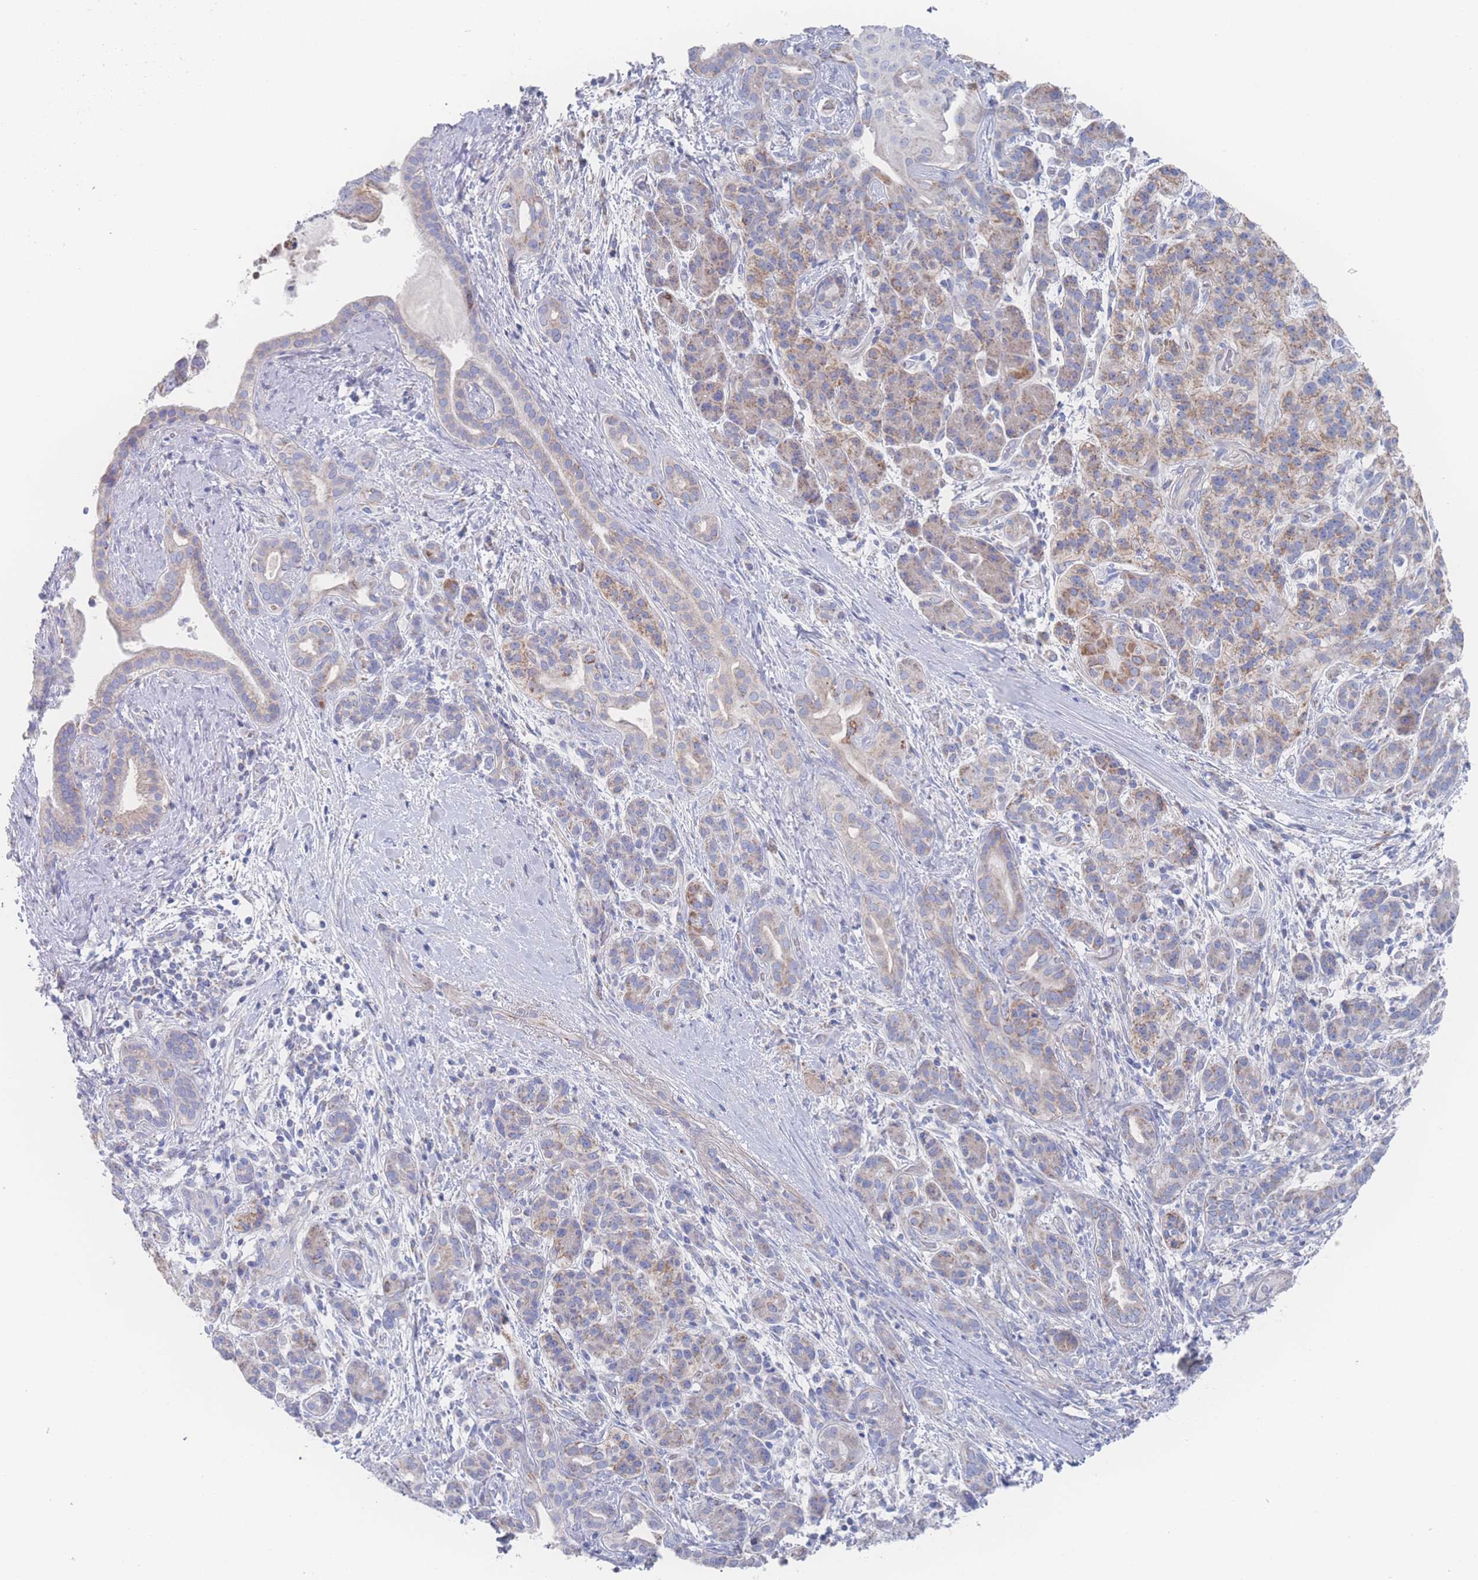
{"staining": {"intensity": "moderate", "quantity": "25%-75%", "location": "cytoplasmic/membranous"}, "tissue": "pancreatic cancer", "cell_type": "Tumor cells", "image_type": "cancer", "snomed": [{"axis": "morphology", "description": "Adenocarcinoma, NOS"}, {"axis": "topography", "description": "Pancreas"}], "caption": "This photomicrograph displays pancreatic cancer (adenocarcinoma) stained with immunohistochemistry (IHC) to label a protein in brown. The cytoplasmic/membranous of tumor cells show moderate positivity for the protein. Nuclei are counter-stained blue.", "gene": "SNPH", "patient": {"sex": "male", "age": 58}}